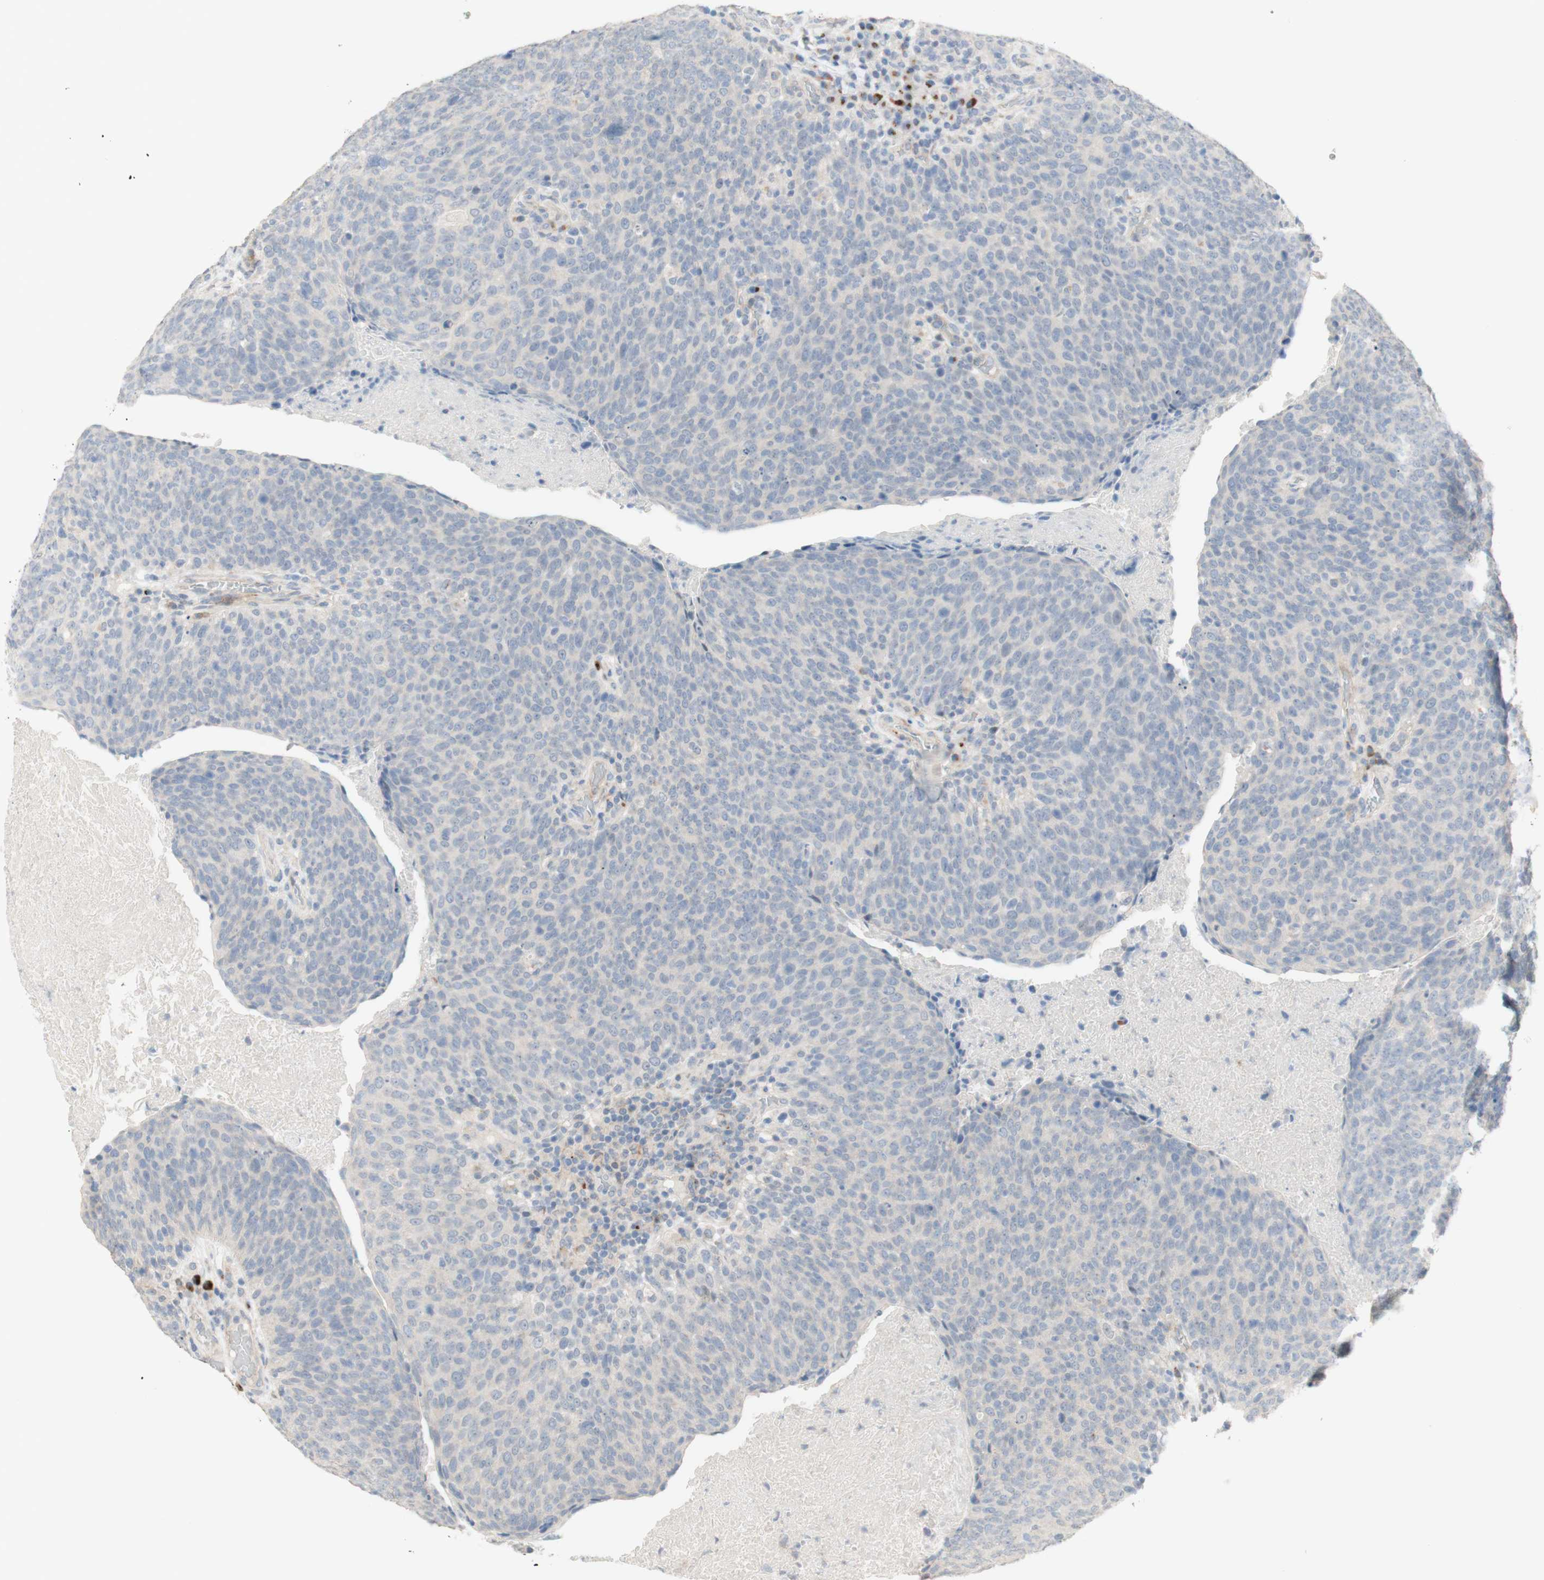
{"staining": {"intensity": "negative", "quantity": "none", "location": "none"}, "tissue": "head and neck cancer", "cell_type": "Tumor cells", "image_type": "cancer", "snomed": [{"axis": "morphology", "description": "Squamous cell carcinoma, NOS"}, {"axis": "morphology", "description": "Squamous cell carcinoma, metastatic, NOS"}, {"axis": "topography", "description": "Lymph node"}, {"axis": "topography", "description": "Head-Neck"}], "caption": "Head and neck cancer (squamous cell carcinoma) was stained to show a protein in brown. There is no significant expression in tumor cells. (DAB (3,3'-diaminobenzidine) IHC, high magnification).", "gene": "MANEA", "patient": {"sex": "male", "age": 62}}